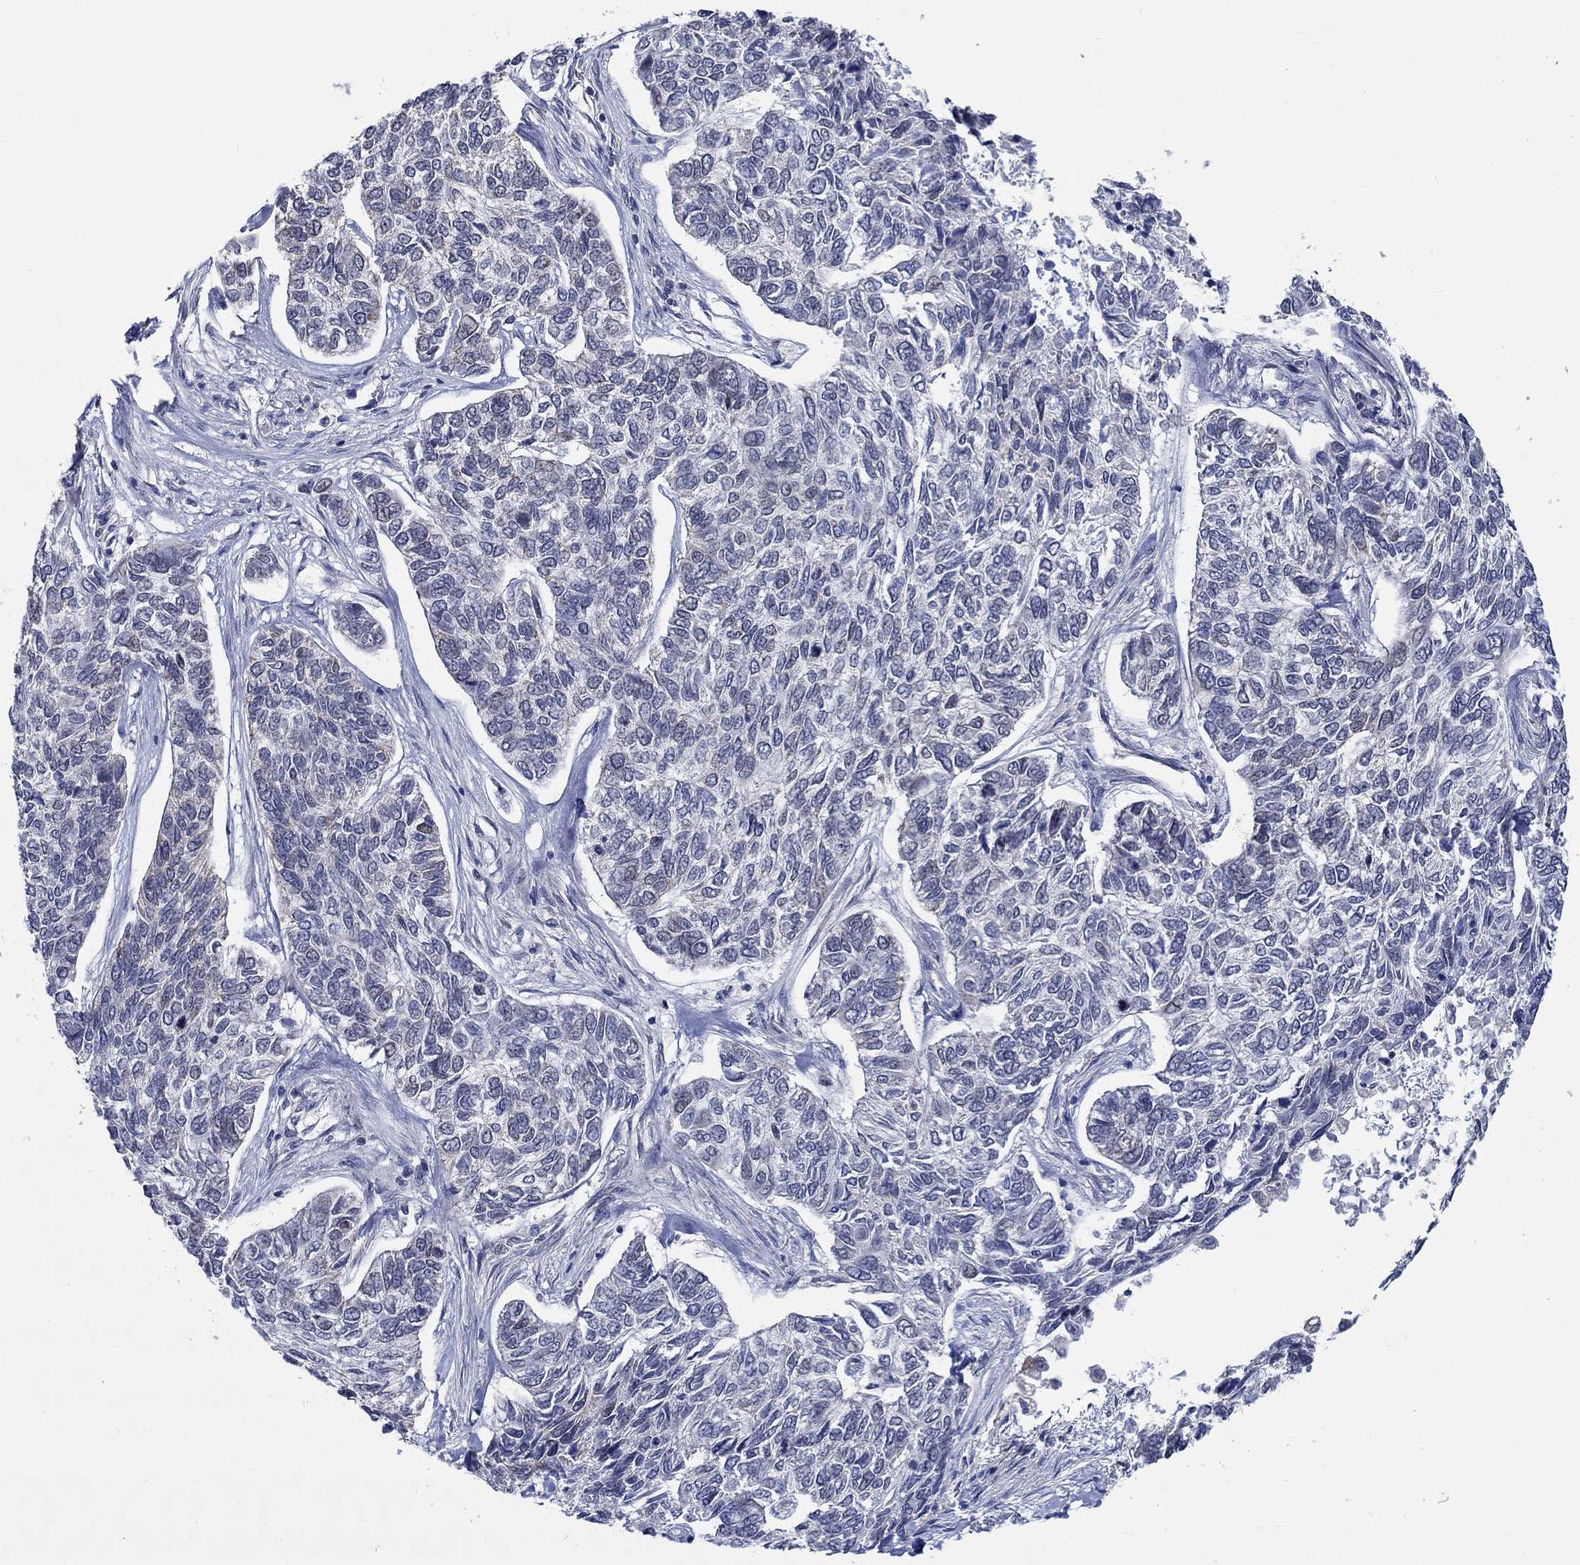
{"staining": {"intensity": "moderate", "quantity": "<25%", "location": "cytoplasmic/membranous"}, "tissue": "skin cancer", "cell_type": "Tumor cells", "image_type": "cancer", "snomed": [{"axis": "morphology", "description": "Basal cell carcinoma"}, {"axis": "topography", "description": "Skin"}], "caption": "Immunohistochemistry of human skin cancer shows low levels of moderate cytoplasmic/membranous expression in approximately <25% of tumor cells. (Brightfield microscopy of DAB IHC at high magnification).", "gene": "WASF1", "patient": {"sex": "female", "age": 65}}